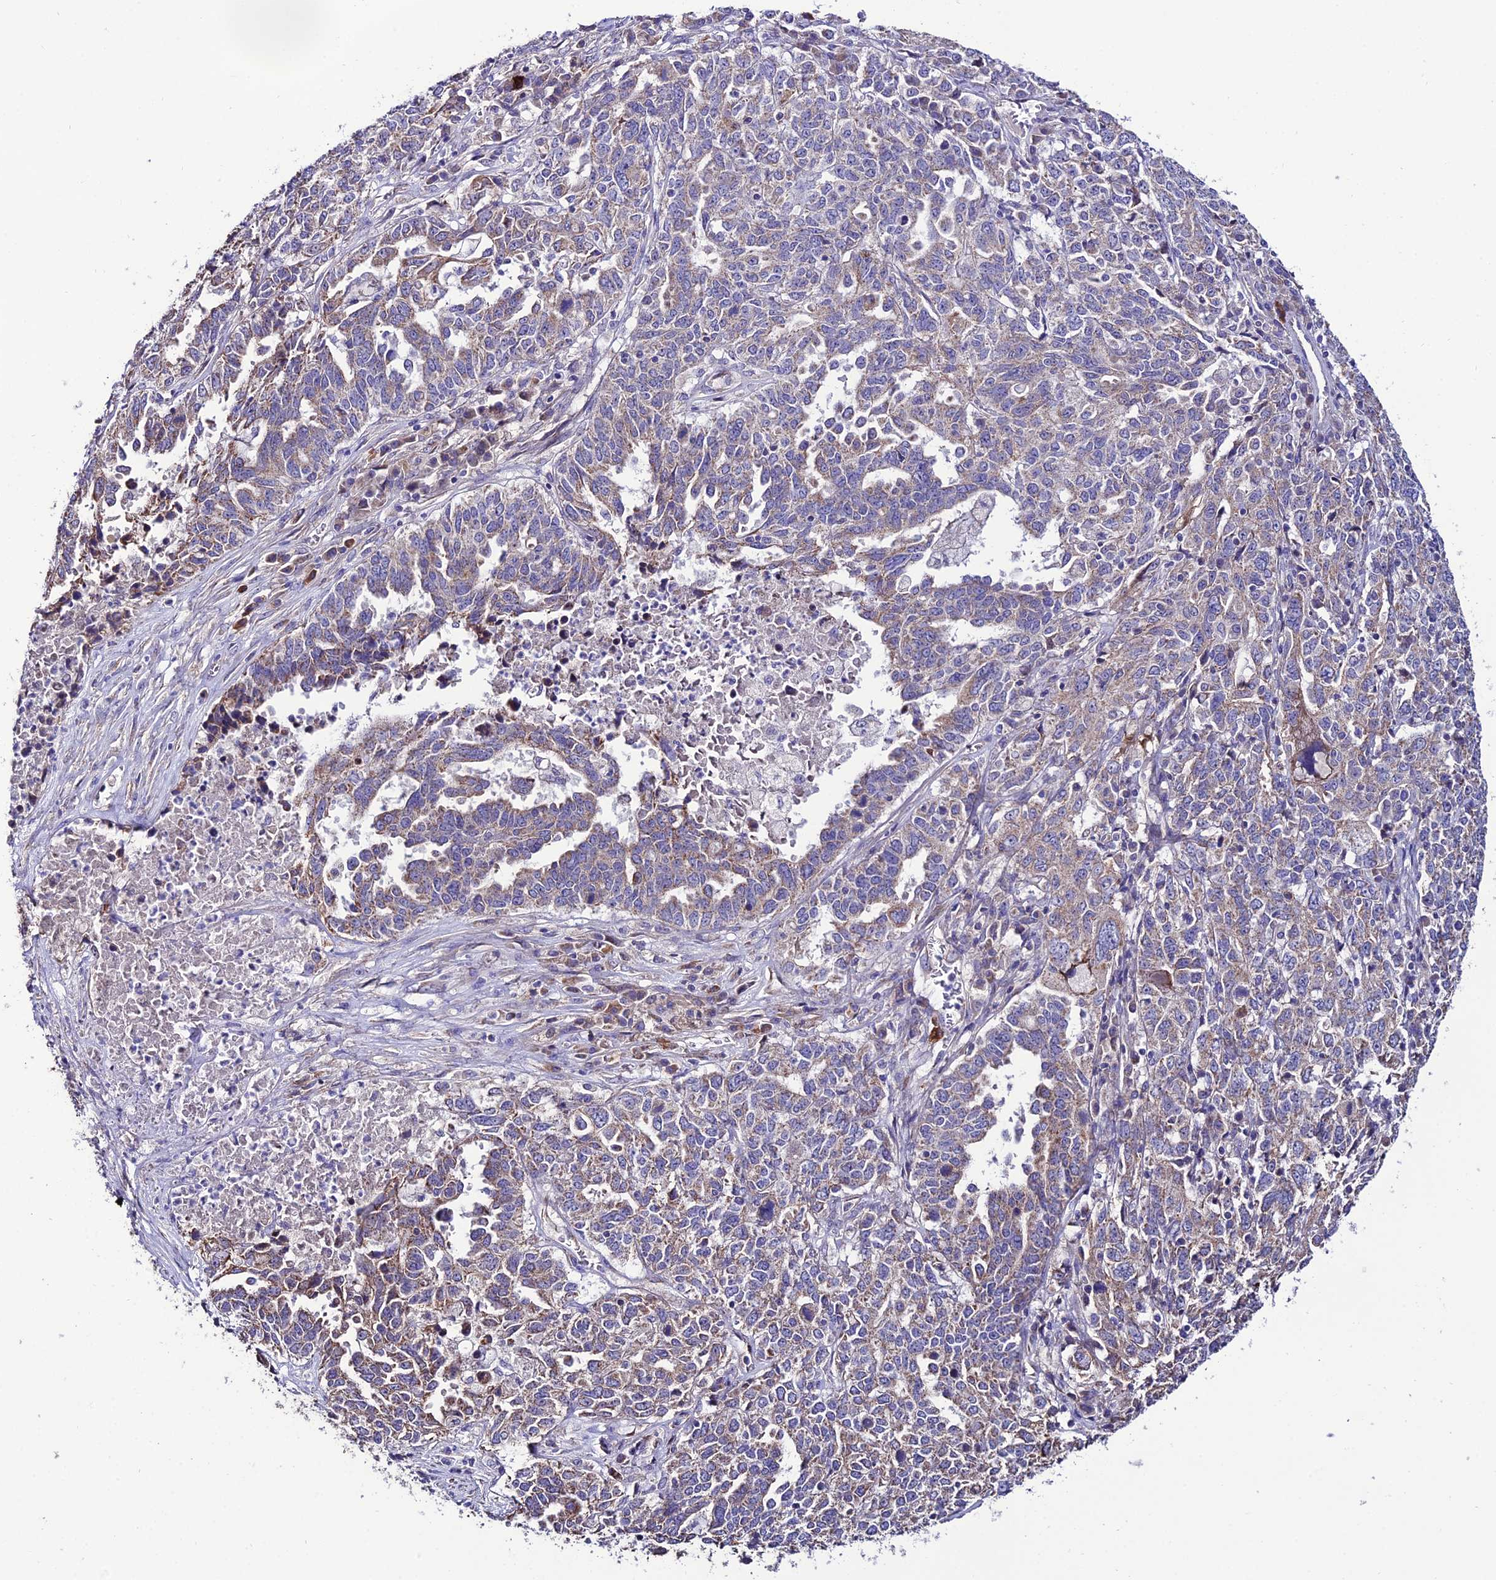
{"staining": {"intensity": "moderate", "quantity": "<25%", "location": "cytoplasmic/membranous"}, "tissue": "ovarian cancer", "cell_type": "Tumor cells", "image_type": "cancer", "snomed": [{"axis": "morphology", "description": "Carcinoma, endometroid"}, {"axis": "topography", "description": "Ovary"}], "caption": "Ovarian cancer tissue reveals moderate cytoplasmic/membranous expression in approximately <25% of tumor cells", "gene": "HOGA1", "patient": {"sex": "female", "age": 62}}